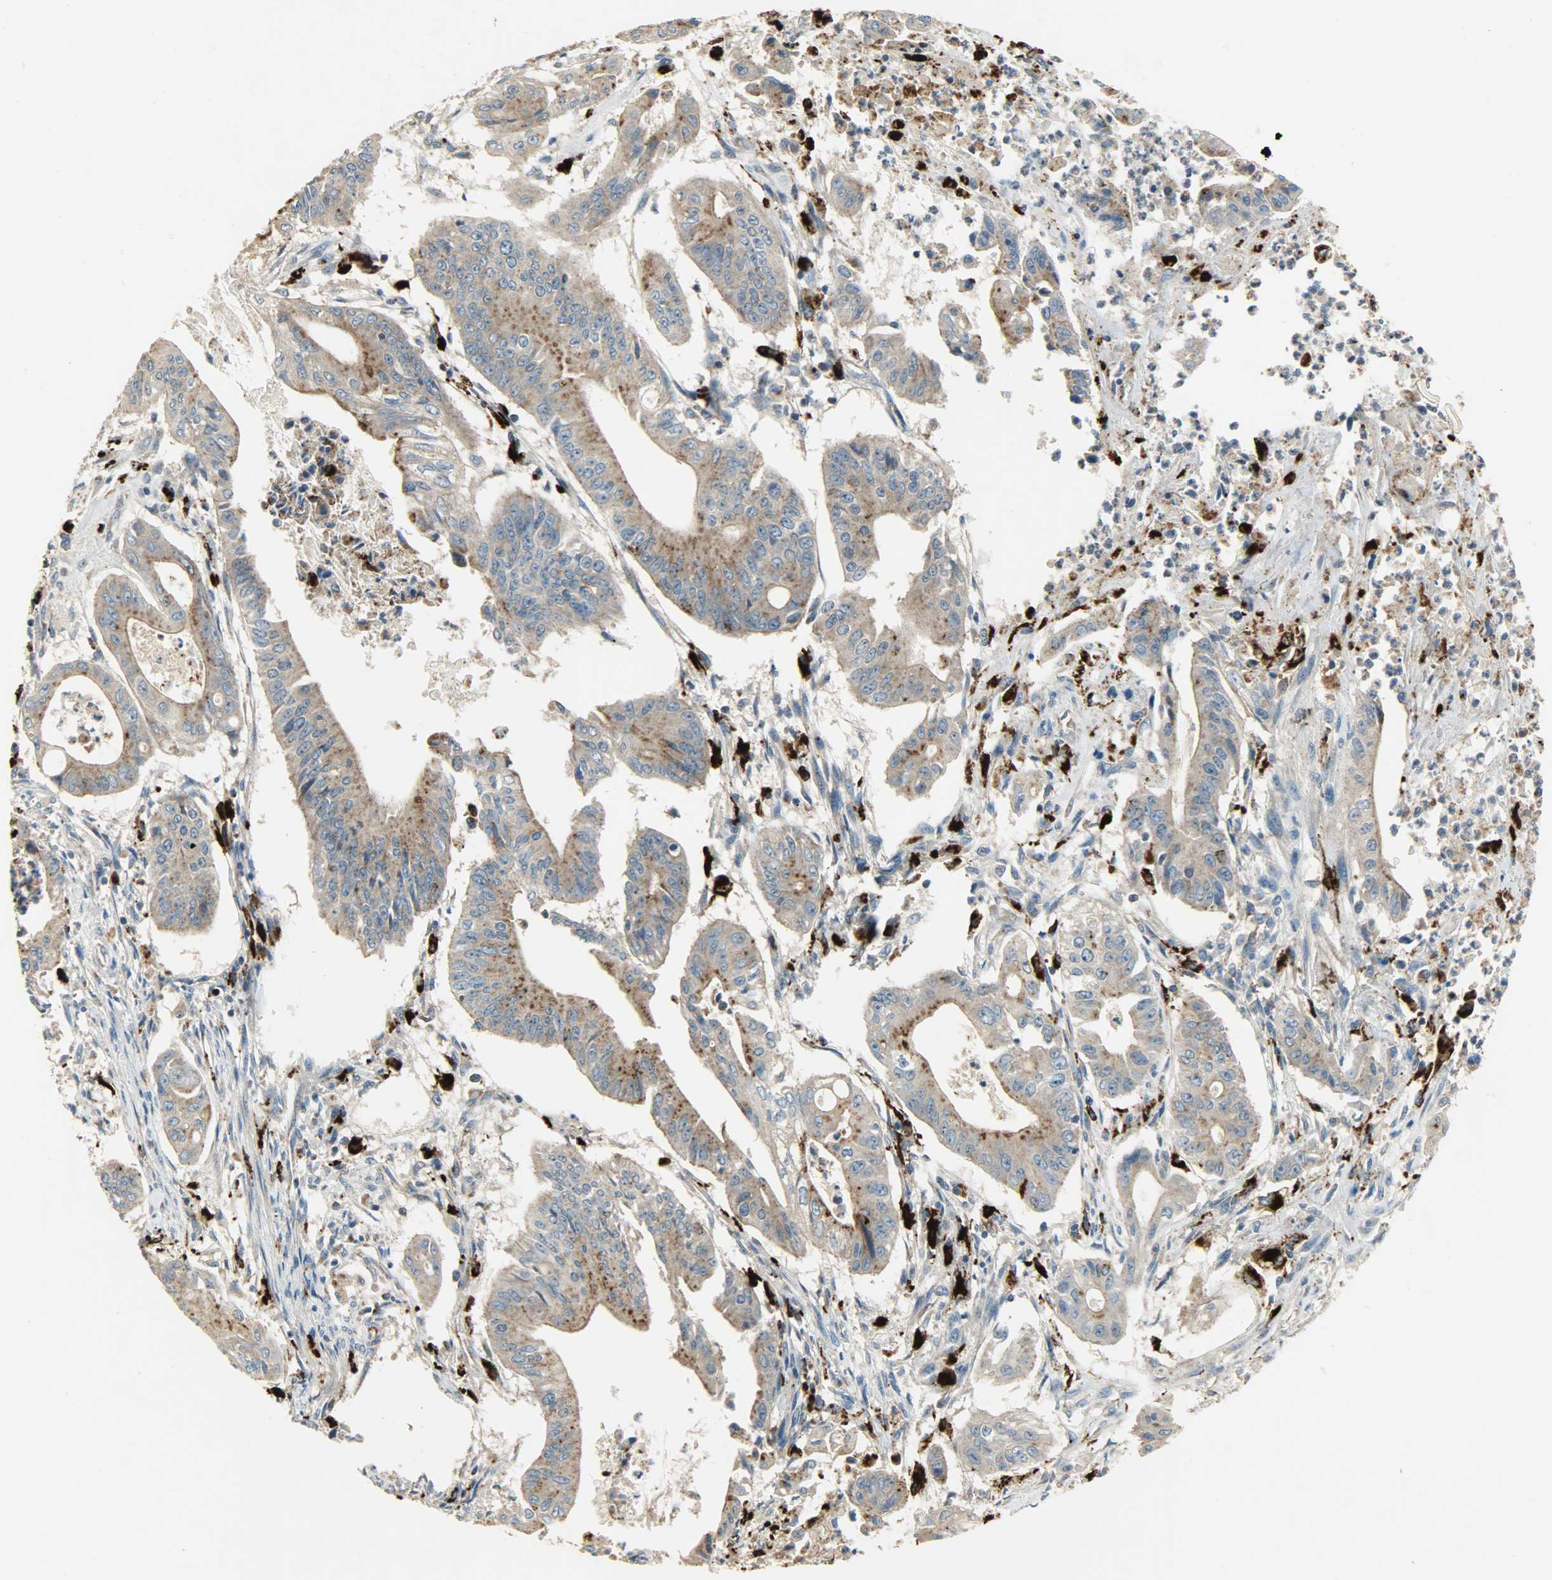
{"staining": {"intensity": "moderate", "quantity": ">75%", "location": "cytoplasmic/membranous"}, "tissue": "pancreatic cancer", "cell_type": "Tumor cells", "image_type": "cancer", "snomed": [{"axis": "morphology", "description": "Normal tissue, NOS"}, {"axis": "topography", "description": "Lymph node"}], "caption": "Protein staining of pancreatic cancer tissue reveals moderate cytoplasmic/membranous staining in approximately >75% of tumor cells.", "gene": "ASAH1", "patient": {"sex": "male", "age": 62}}